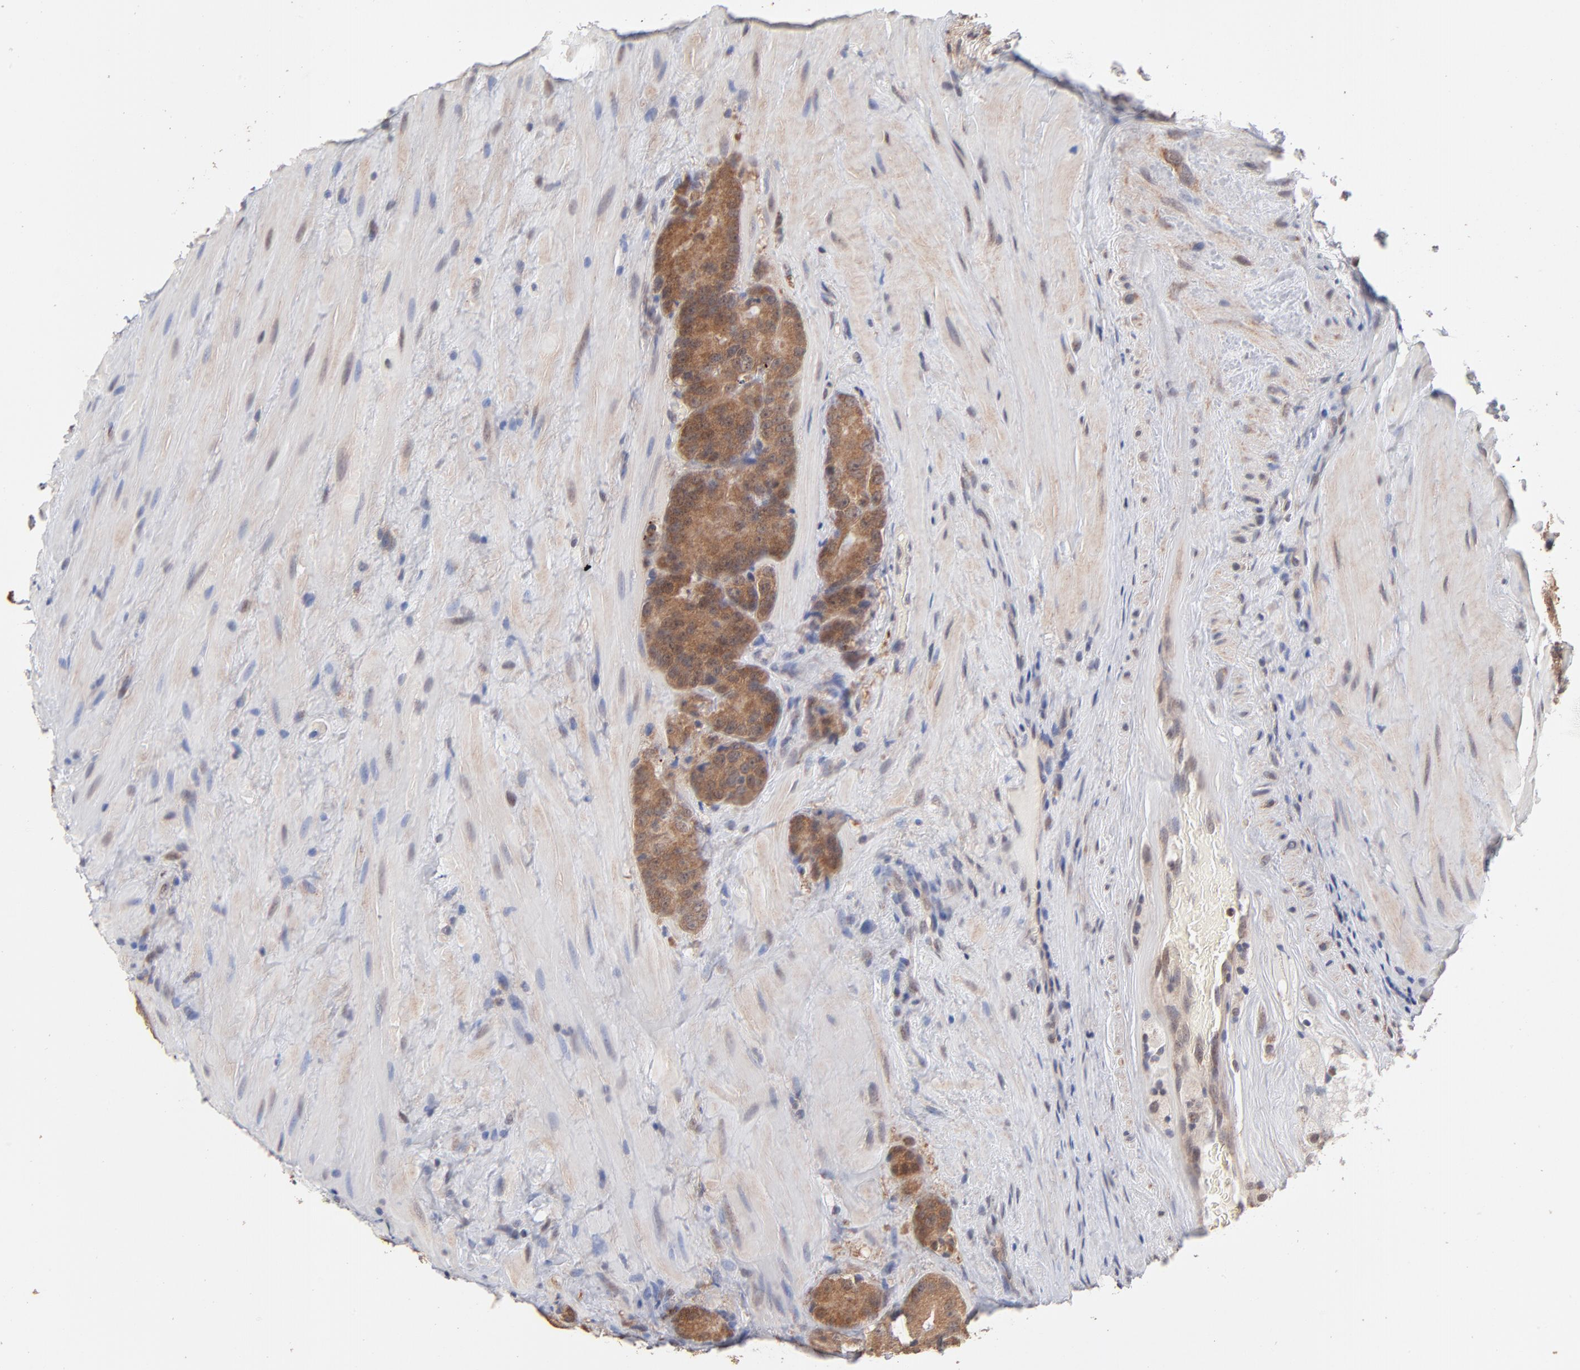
{"staining": {"intensity": "moderate", "quantity": ">75%", "location": "cytoplasmic/membranous"}, "tissue": "prostate cancer", "cell_type": "Tumor cells", "image_type": "cancer", "snomed": [{"axis": "morphology", "description": "Adenocarcinoma, High grade"}, {"axis": "topography", "description": "Prostate"}], "caption": "Immunohistochemistry (IHC) photomicrograph of prostate cancer (adenocarcinoma (high-grade)) stained for a protein (brown), which reveals medium levels of moderate cytoplasmic/membranous positivity in approximately >75% of tumor cells.", "gene": "MSL2", "patient": {"sex": "male", "age": 70}}